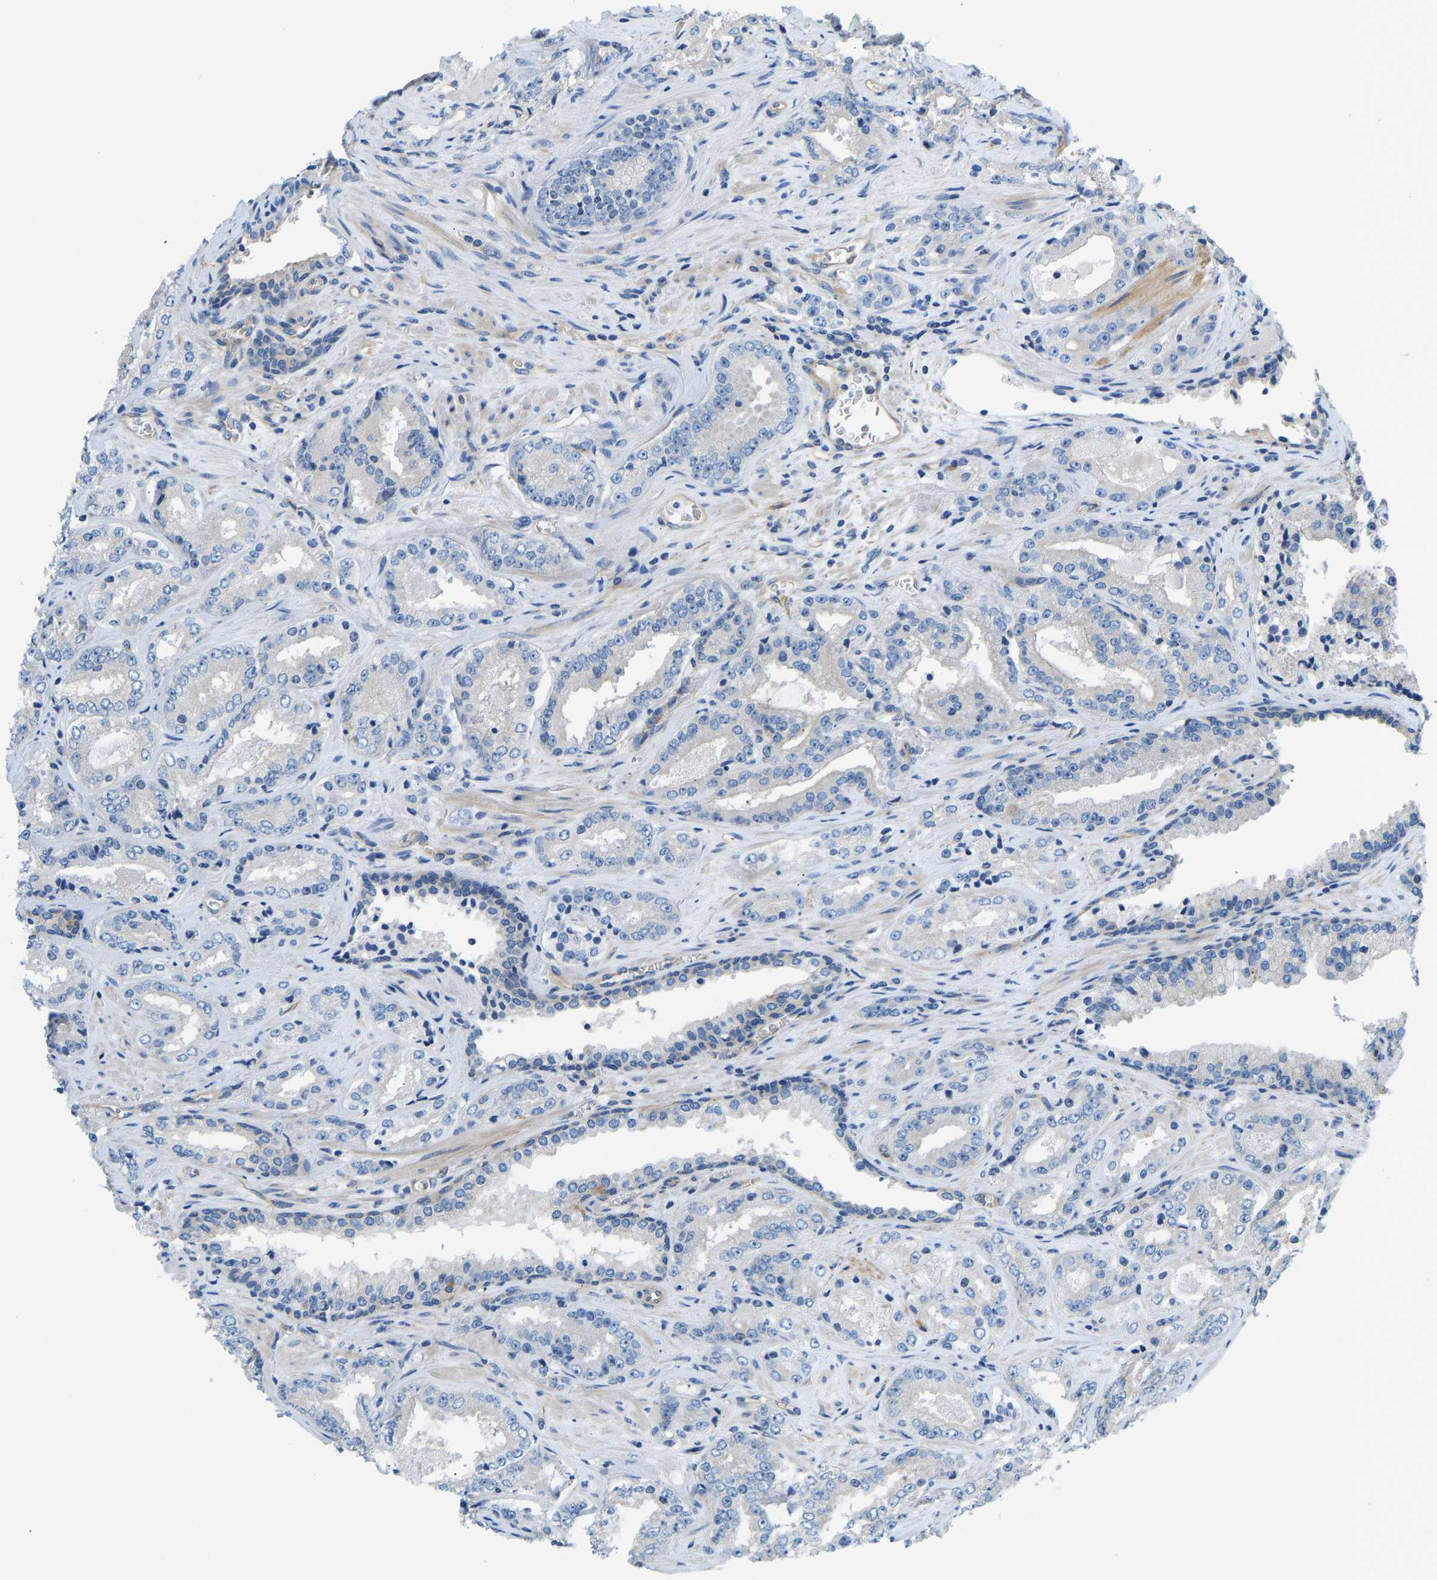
{"staining": {"intensity": "negative", "quantity": "none", "location": "none"}, "tissue": "prostate cancer", "cell_type": "Tumor cells", "image_type": "cancer", "snomed": [{"axis": "morphology", "description": "Adenocarcinoma, High grade"}, {"axis": "topography", "description": "Prostate"}], "caption": "The image shows no staining of tumor cells in prostate cancer (high-grade adenocarcinoma). Brightfield microscopy of IHC stained with DAB (3,3'-diaminobenzidine) (brown) and hematoxylin (blue), captured at high magnification.", "gene": "CHAD", "patient": {"sex": "male", "age": 71}}